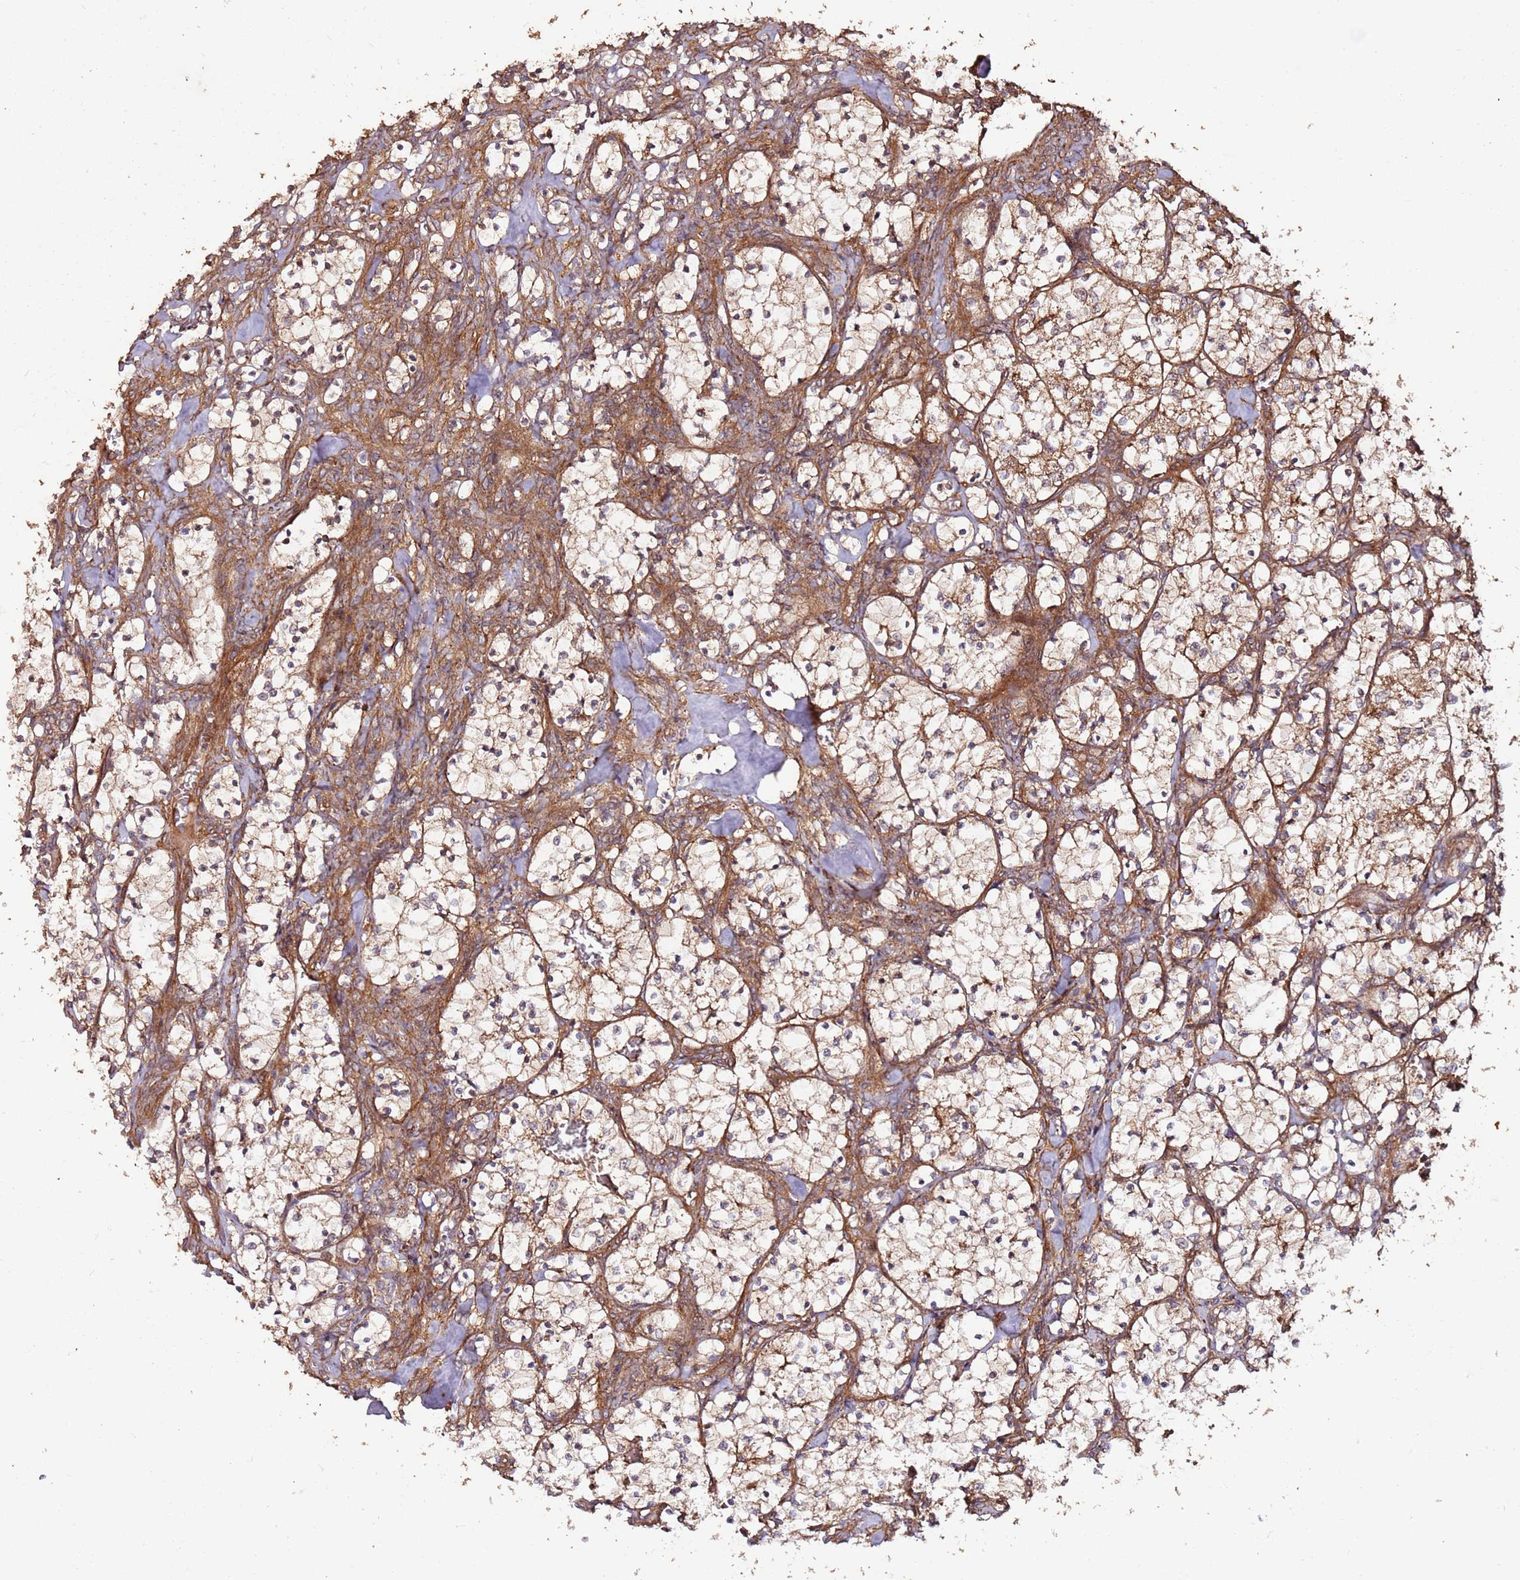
{"staining": {"intensity": "moderate", "quantity": ">75%", "location": "cytoplasmic/membranous"}, "tissue": "renal cancer", "cell_type": "Tumor cells", "image_type": "cancer", "snomed": [{"axis": "morphology", "description": "Adenocarcinoma, NOS"}, {"axis": "topography", "description": "Kidney"}], "caption": "Immunohistochemical staining of human renal cancer (adenocarcinoma) shows medium levels of moderate cytoplasmic/membranous staining in approximately >75% of tumor cells.", "gene": "FAM186A", "patient": {"sex": "female", "age": 69}}